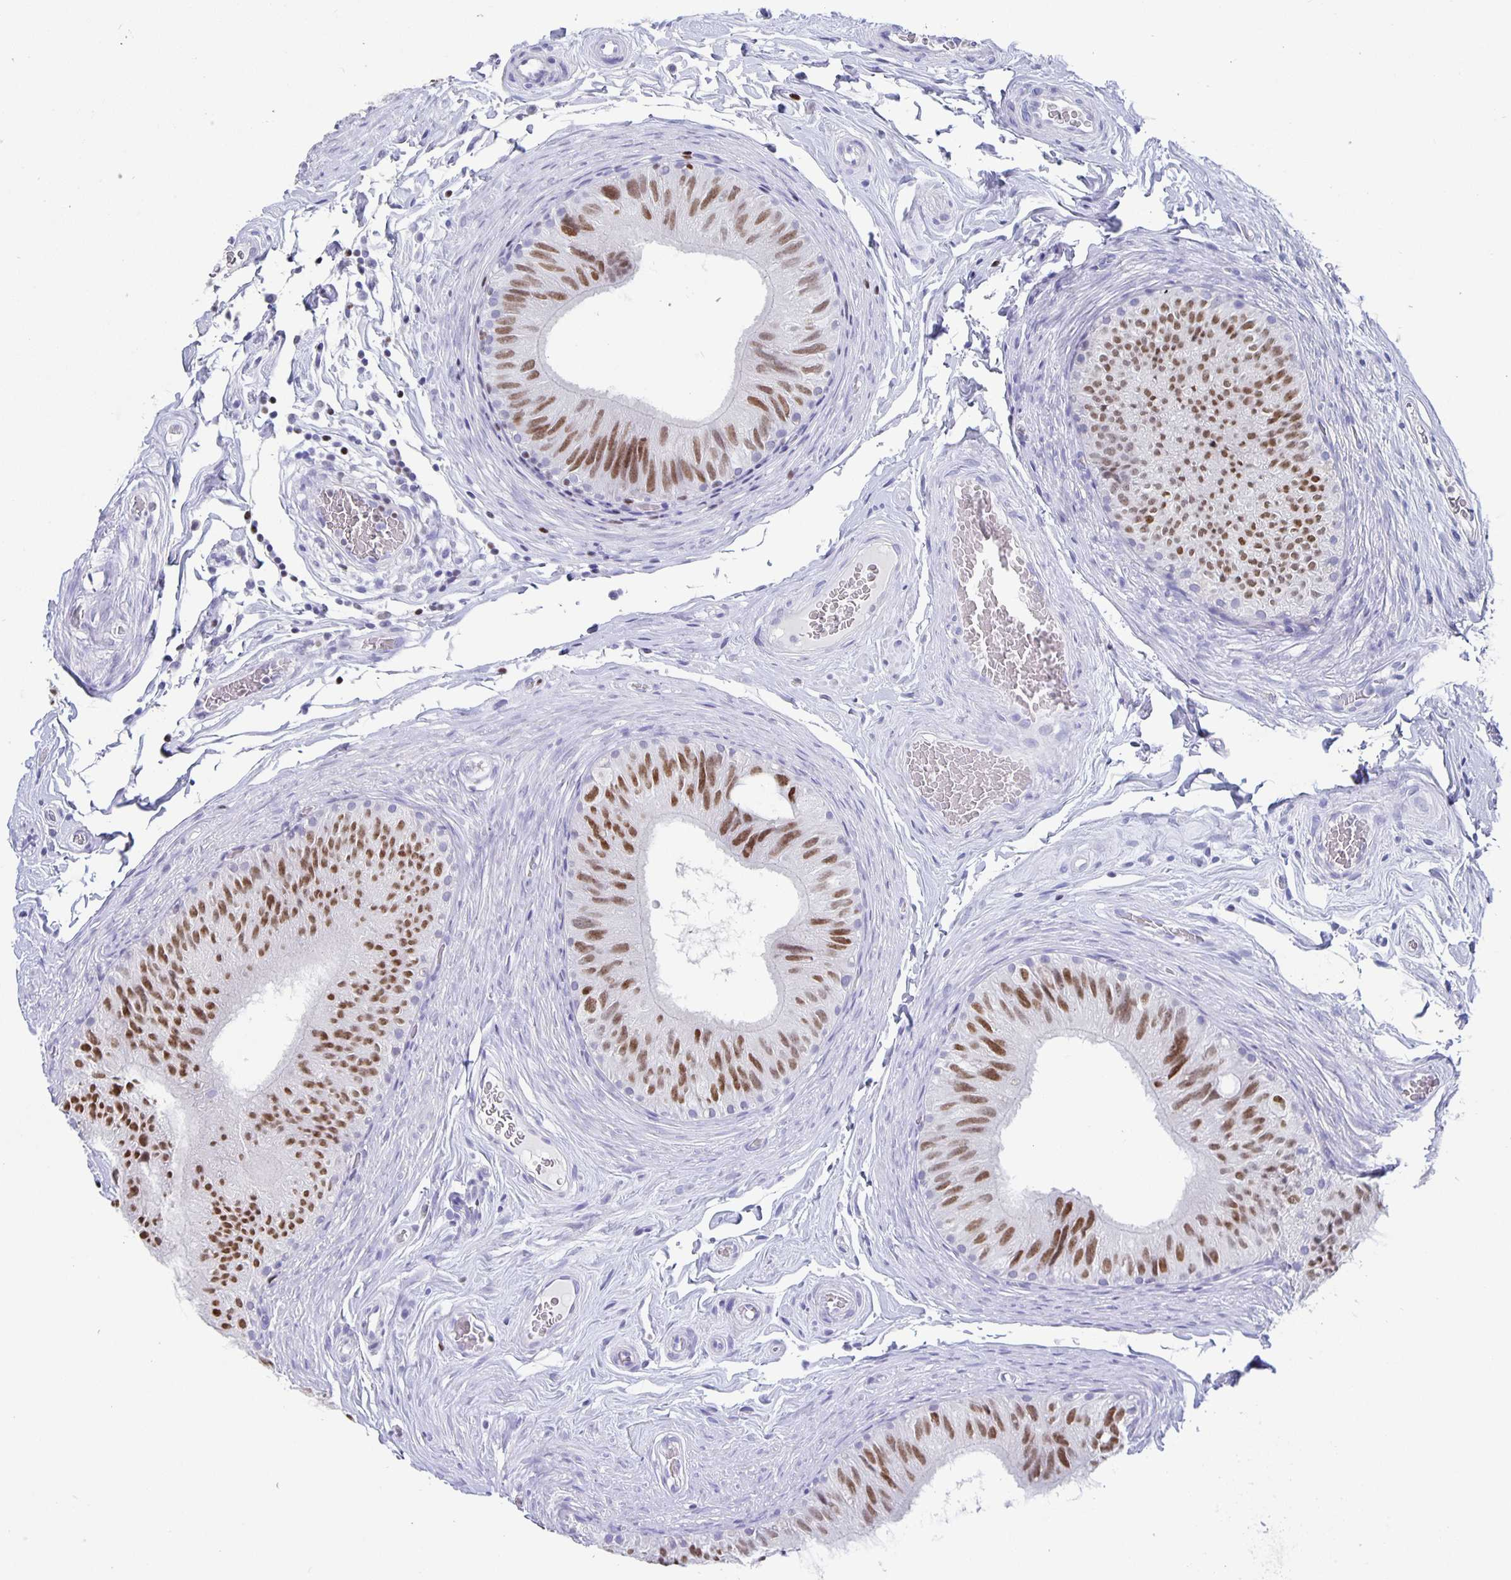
{"staining": {"intensity": "moderate", "quantity": ">75%", "location": "nuclear"}, "tissue": "epididymis", "cell_type": "Glandular cells", "image_type": "normal", "snomed": [{"axis": "morphology", "description": "Normal tissue, NOS"}, {"axis": "topography", "description": "Epididymis, spermatic cord, NOS"}, {"axis": "topography", "description": "Epididymis"}], "caption": "Immunohistochemical staining of normal human epididymis exhibits >75% levels of moderate nuclear protein staining in about >75% of glandular cells.", "gene": "SATB2", "patient": {"sex": "male", "age": 31}}